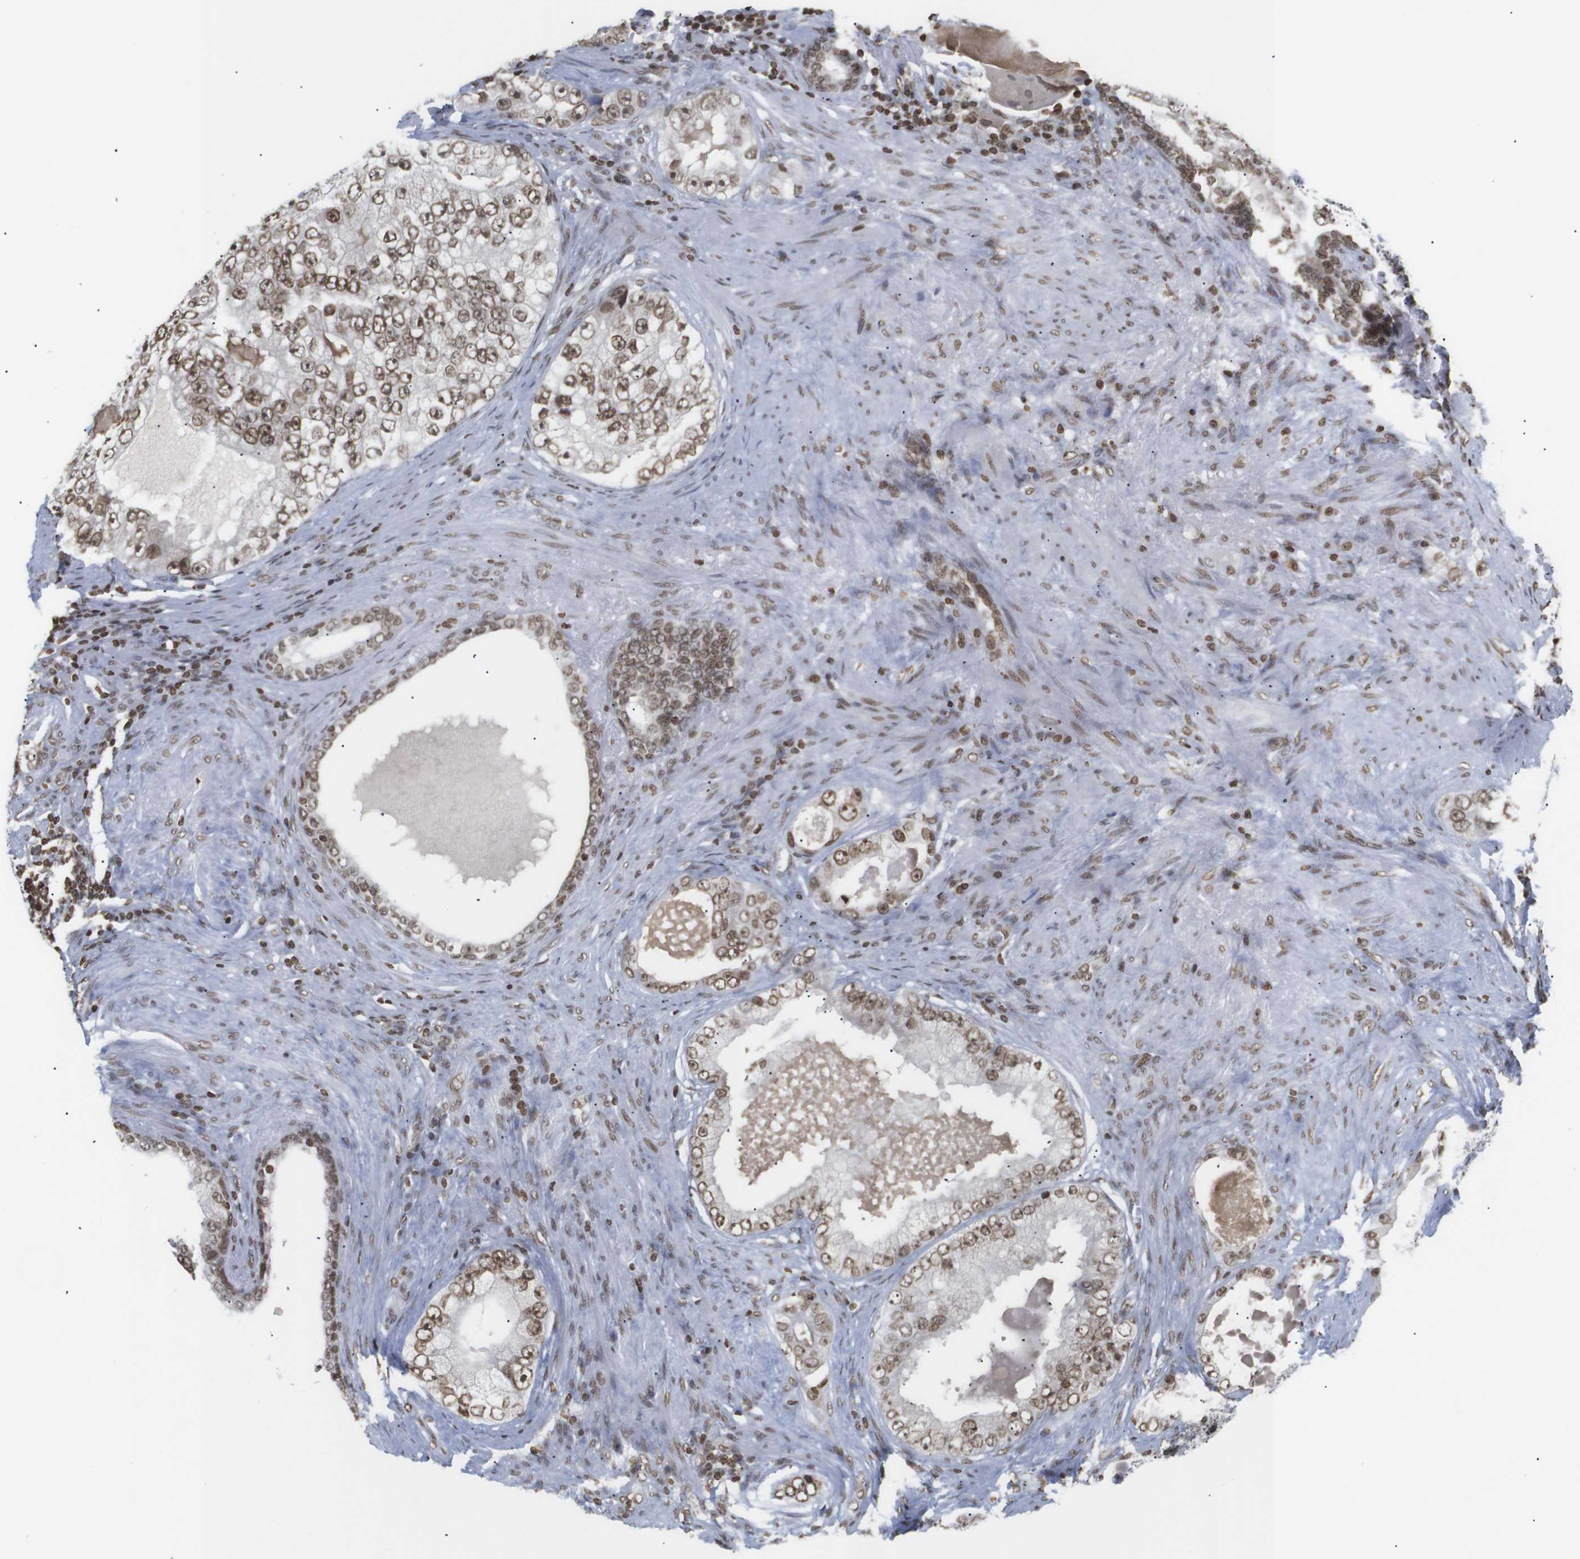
{"staining": {"intensity": "moderate", "quantity": ">75%", "location": "nuclear"}, "tissue": "prostate cancer", "cell_type": "Tumor cells", "image_type": "cancer", "snomed": [{"axis": "morphology", "description": "Adenocarcinoma, High grade"}, {"axis": "topography", "description": "Prostate"}], "caption": "This histopathology image shows IHC staining of adenocarcinoma (high-grade) (prostate), with medium moderate nuclear positivity in approximately >75% of tumor cells.", "gene": "ETV5", "patient": {"sex": "male", "age": 66}}